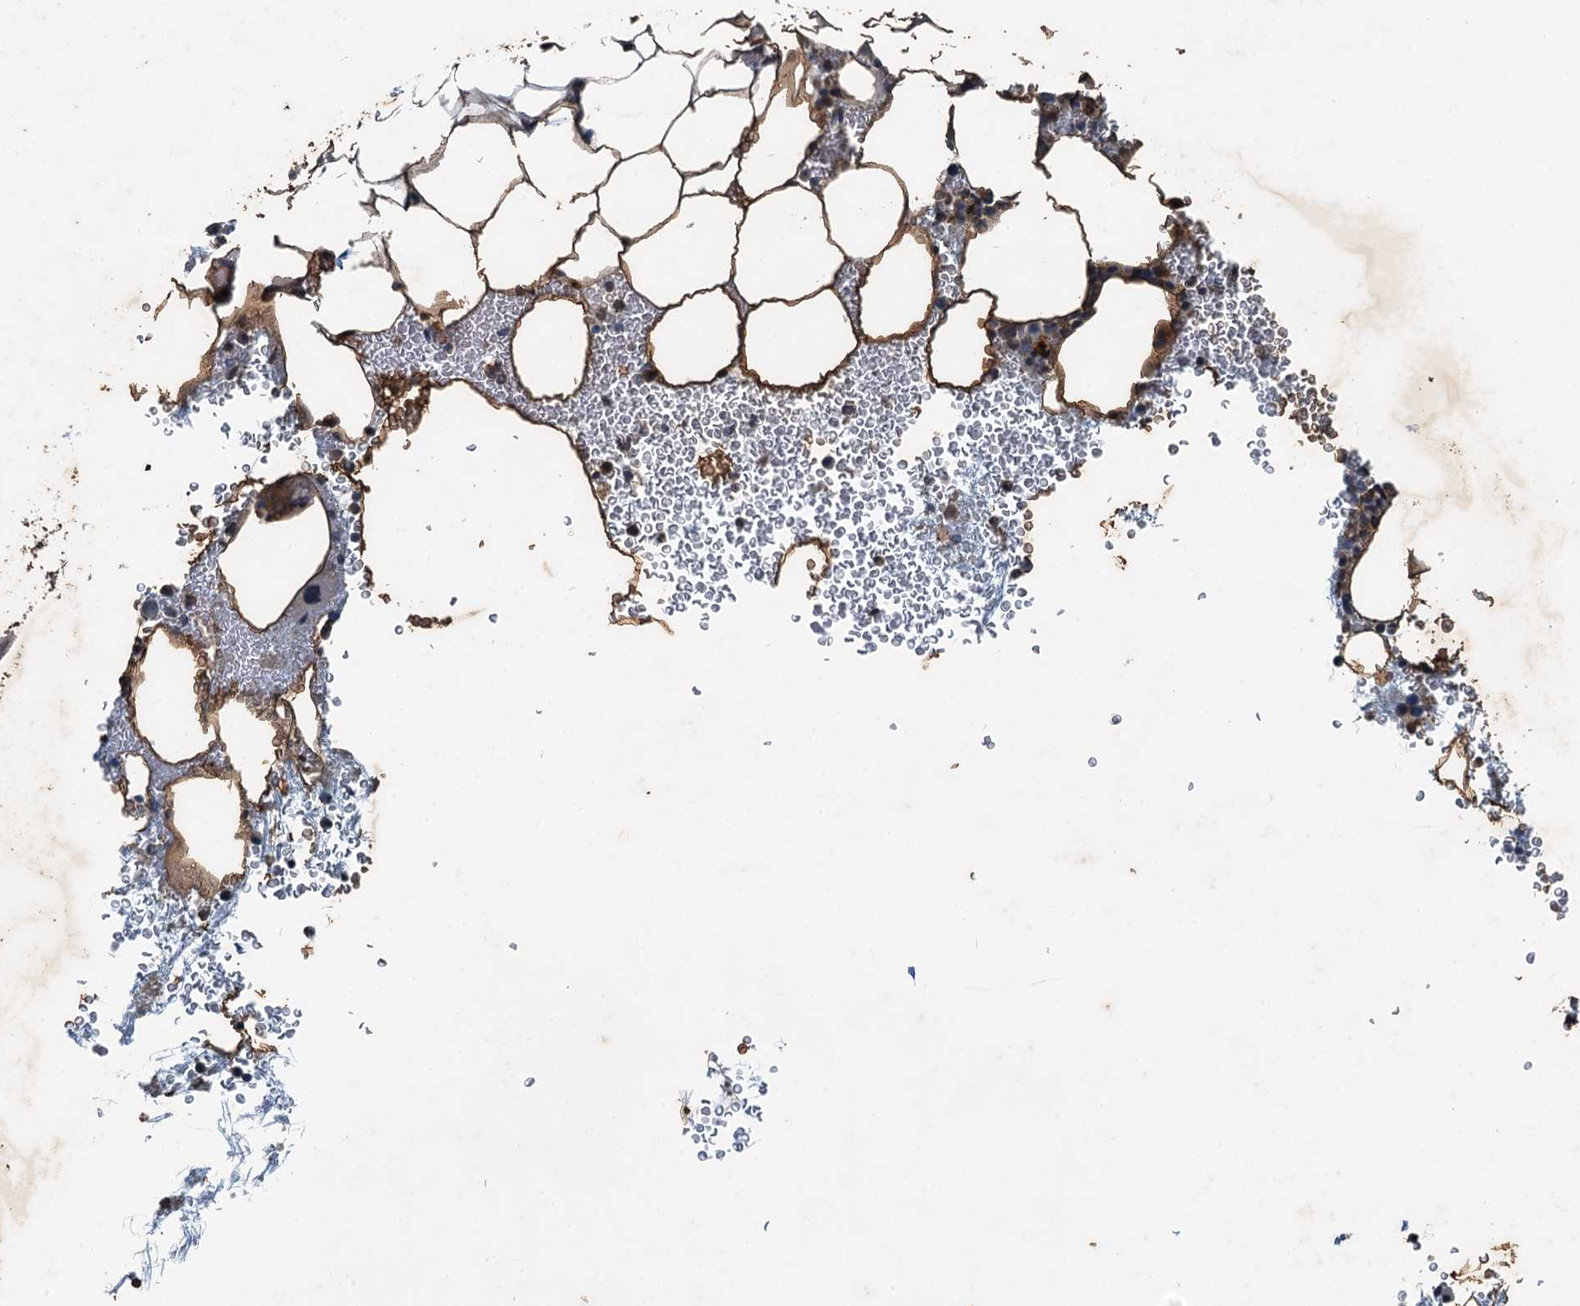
{"staining": {"intensity": "negative", "quantity": "none", "location": "none"}, "tissue": "bone marrow", "cell_type": "Hematopoietic cells", "image_type": "normal", "snomed": [{"axis": "morphology", "description": "Normal tissue, NOS"}, {"axis": "morphology", "description": "Inflammation, NOS"}, {"axis": "topography", "description": "Bone marrow"}], "caption": "An image of bone marrow stained for a protein reveals no brown staining in hematopoietic cells. The staining is performed using DAB (3,3'-diaminobenzidine) brown chromogen with nuclei counter-stained in using hematoxylin.", "gene": "TCTN1", "patient": {"sex": "female", "age": 78}}